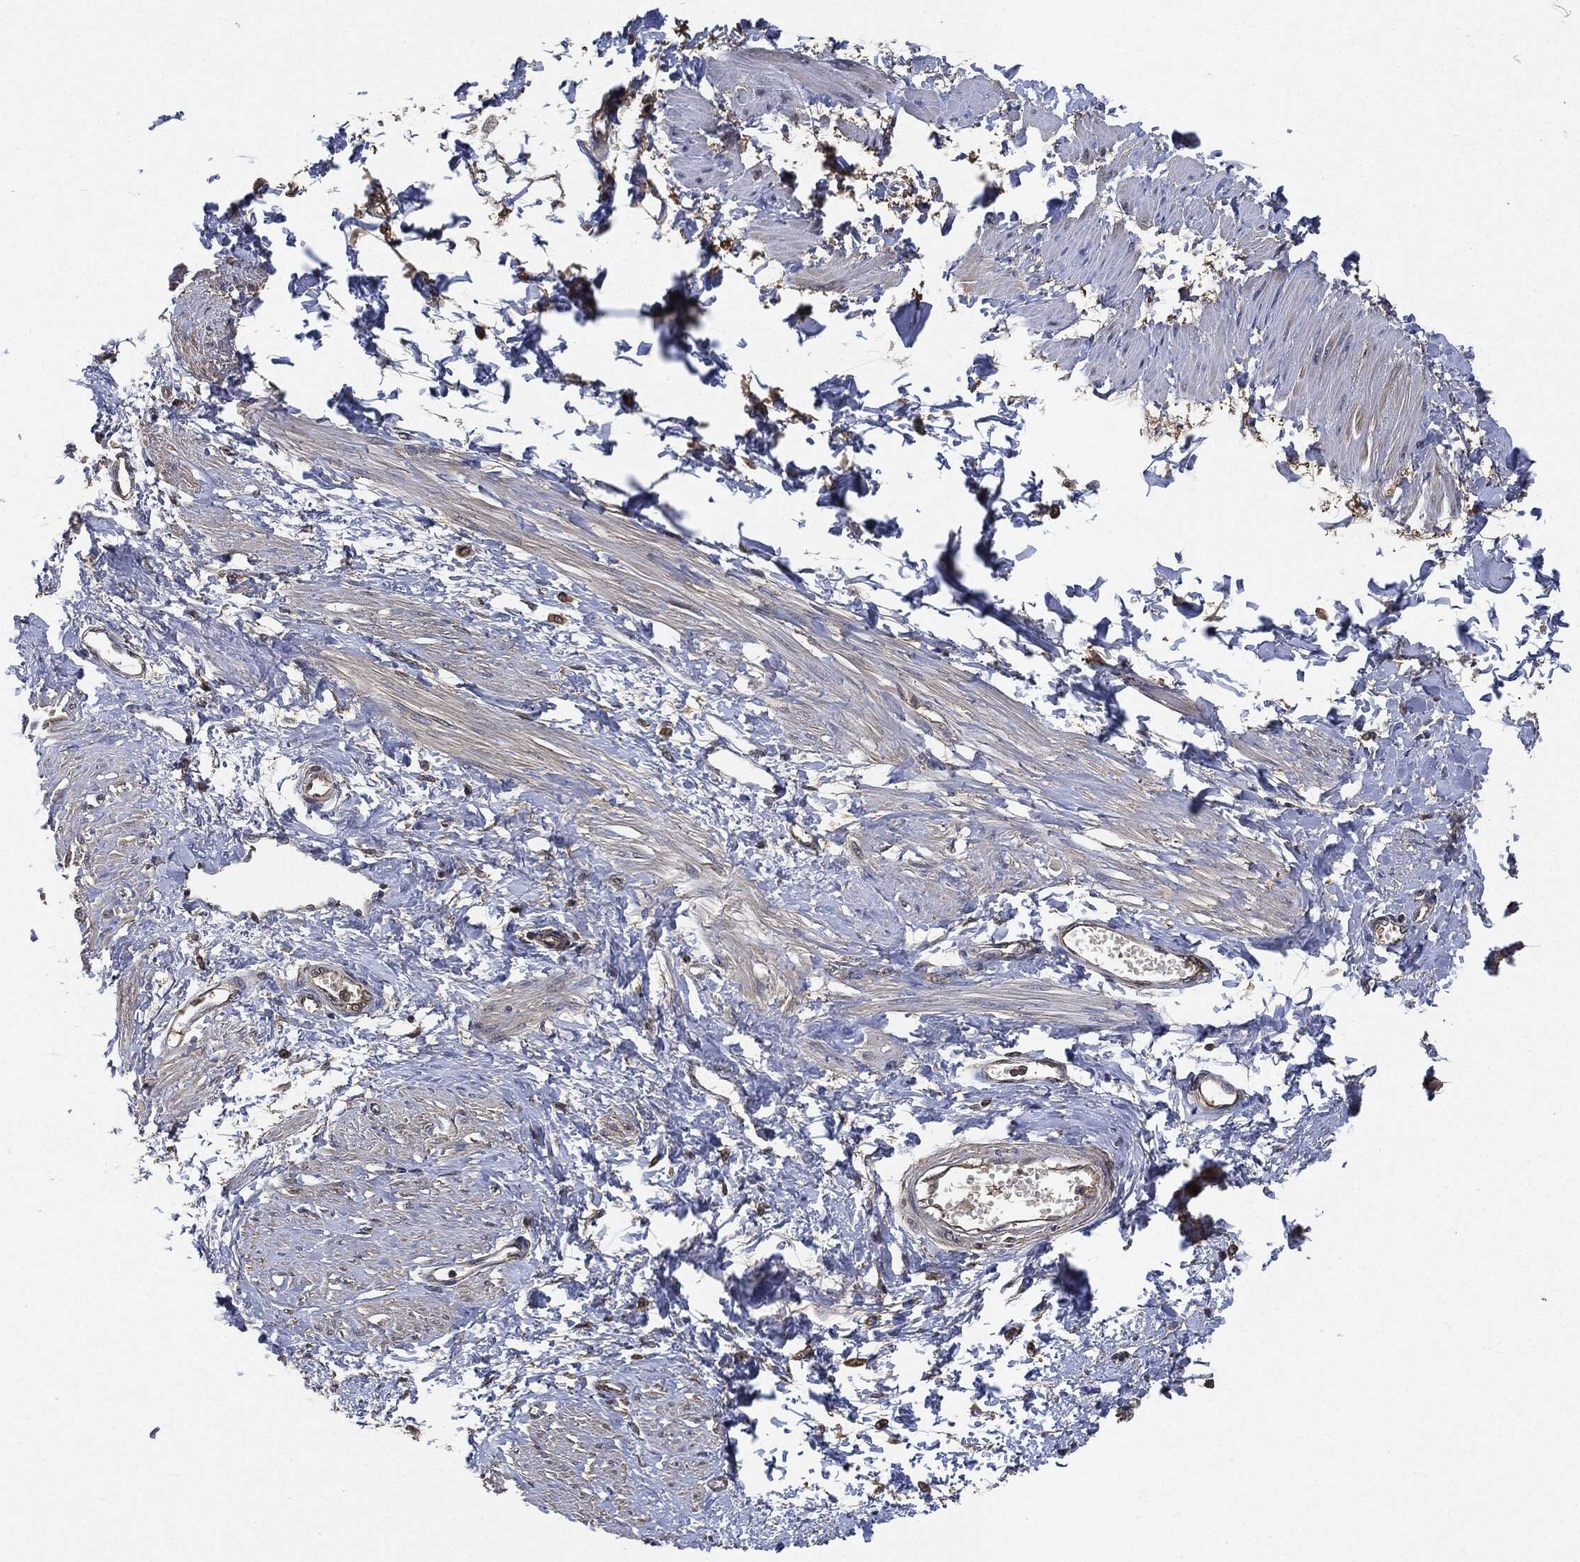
{"staining": {"intensity": "negative", "quantity": "none", "location": "none"}, "tissue": "smooth muscle", "cell_type": "Smooth muscle cells", "image_type": "normal", "snomed": [{"axis": "morphology", "description": "Normal tissue, NOS"}, {"axis": "topography", "description": "Smooth muscle"}, {"axis": "topography", "description": "Uterus"}], "caption": "A high-resolution micrograph shows immunohistochemistry staining of benign smooth muscle, which demonstrates no significant positivity in smooth muscle cells. Brightfield microscopy of immunohistochemistry stained with DAB (3,3'-diaminobenzidine) (brown) and hematoxylin (blue), captured at high magnification.", "gene": "BRAF", "patient": {"sex": "female", "age": 39}}